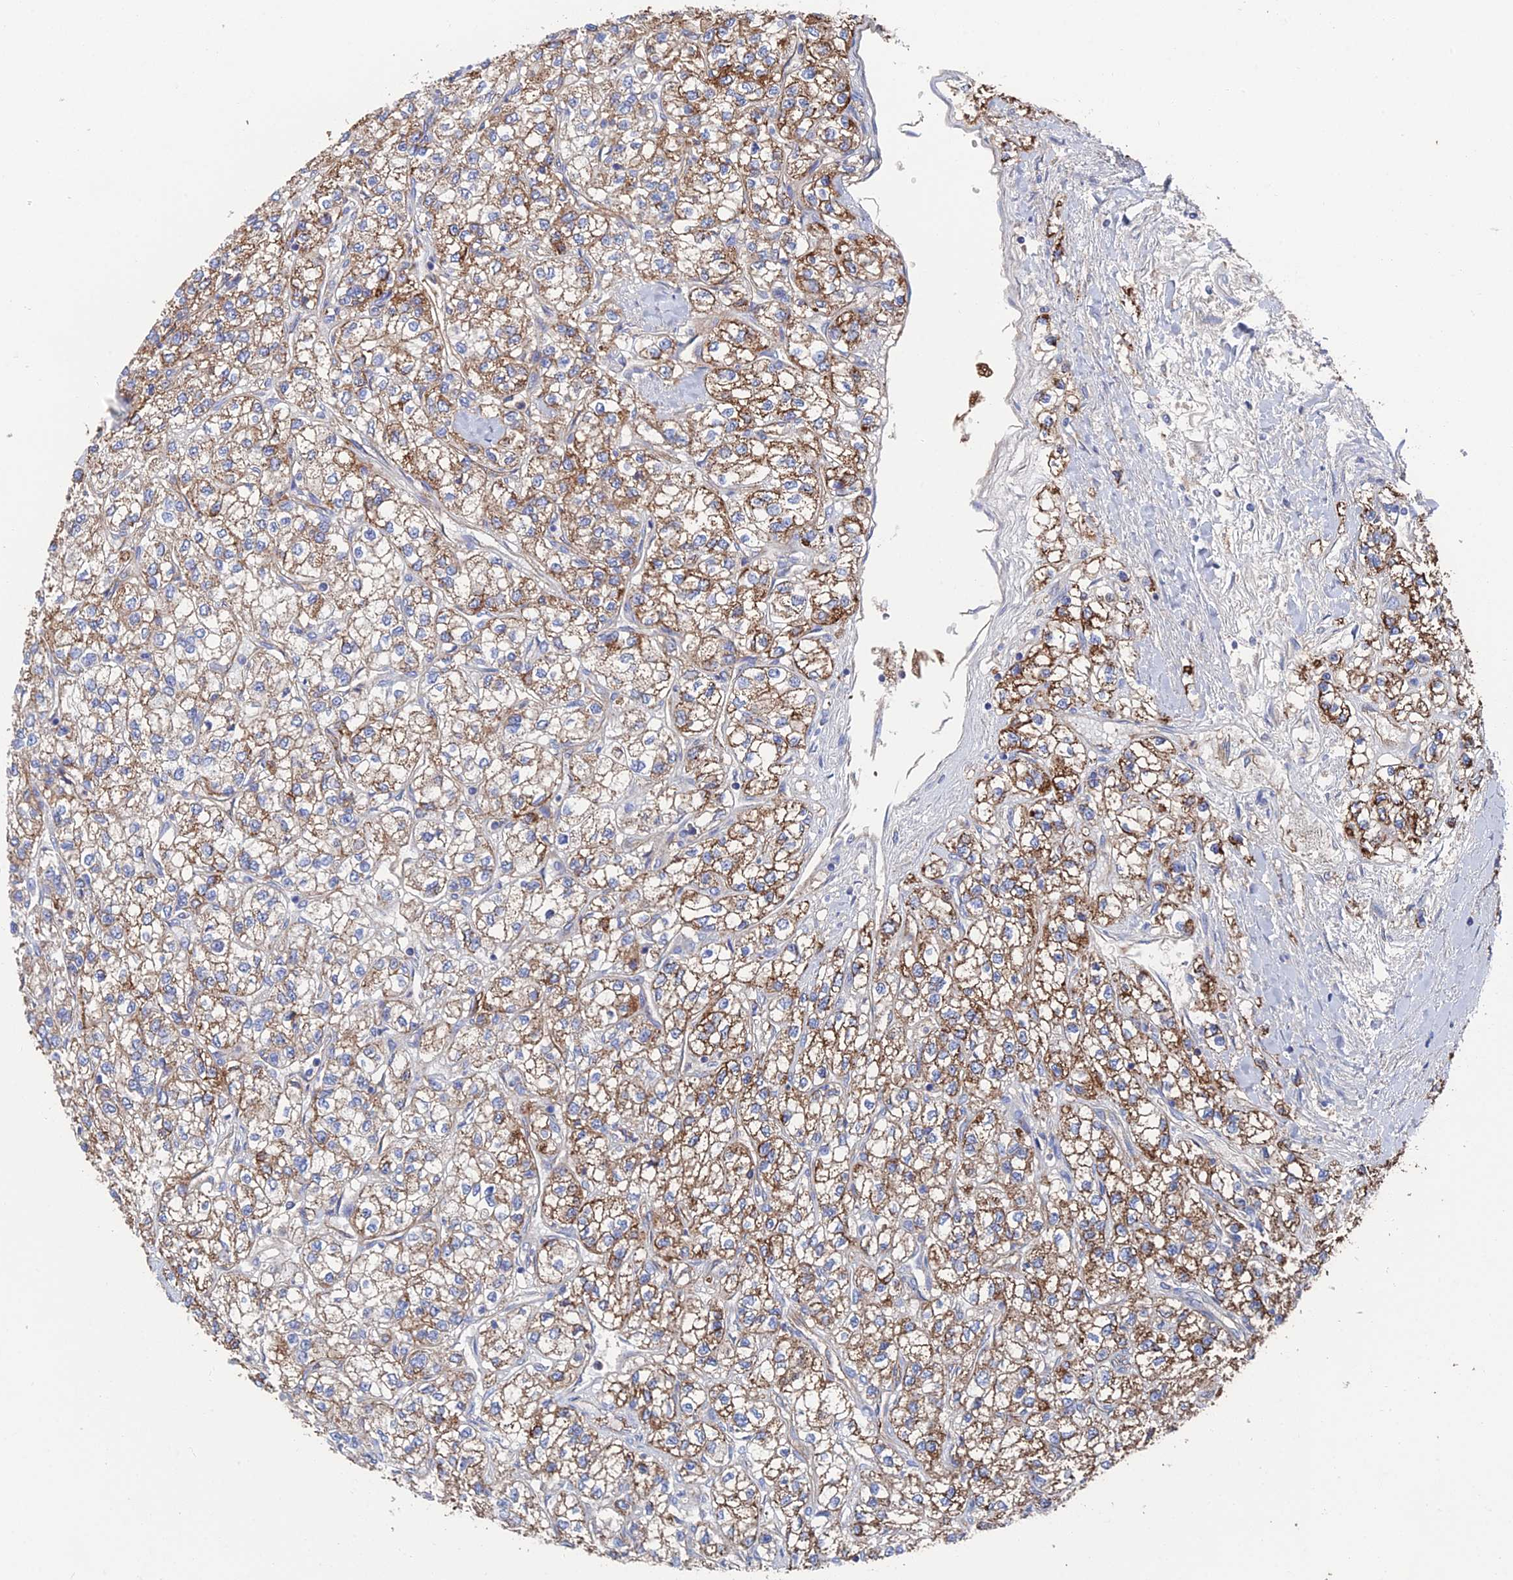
{"staining": {"intensity": "moderate", "quantity": ">75%", "location": "cytoplasmic/membranous"}, "tissue": "renal cancer", "cell_type": "Tumor cells", "image_type": "cancer", "snomed": [{"axis": "morphology", "description": "Adenocarcinoma, NOS"}, {"axis": "topography", "description": "Kidney"}], "caption": "A brown stain shows moderate cytoplasmic/membranous expression of a protein in adenocarcinoma (renal) tumor cells.", "gene": "SNX11", "patient": {"sex": "male", "age": 80}}